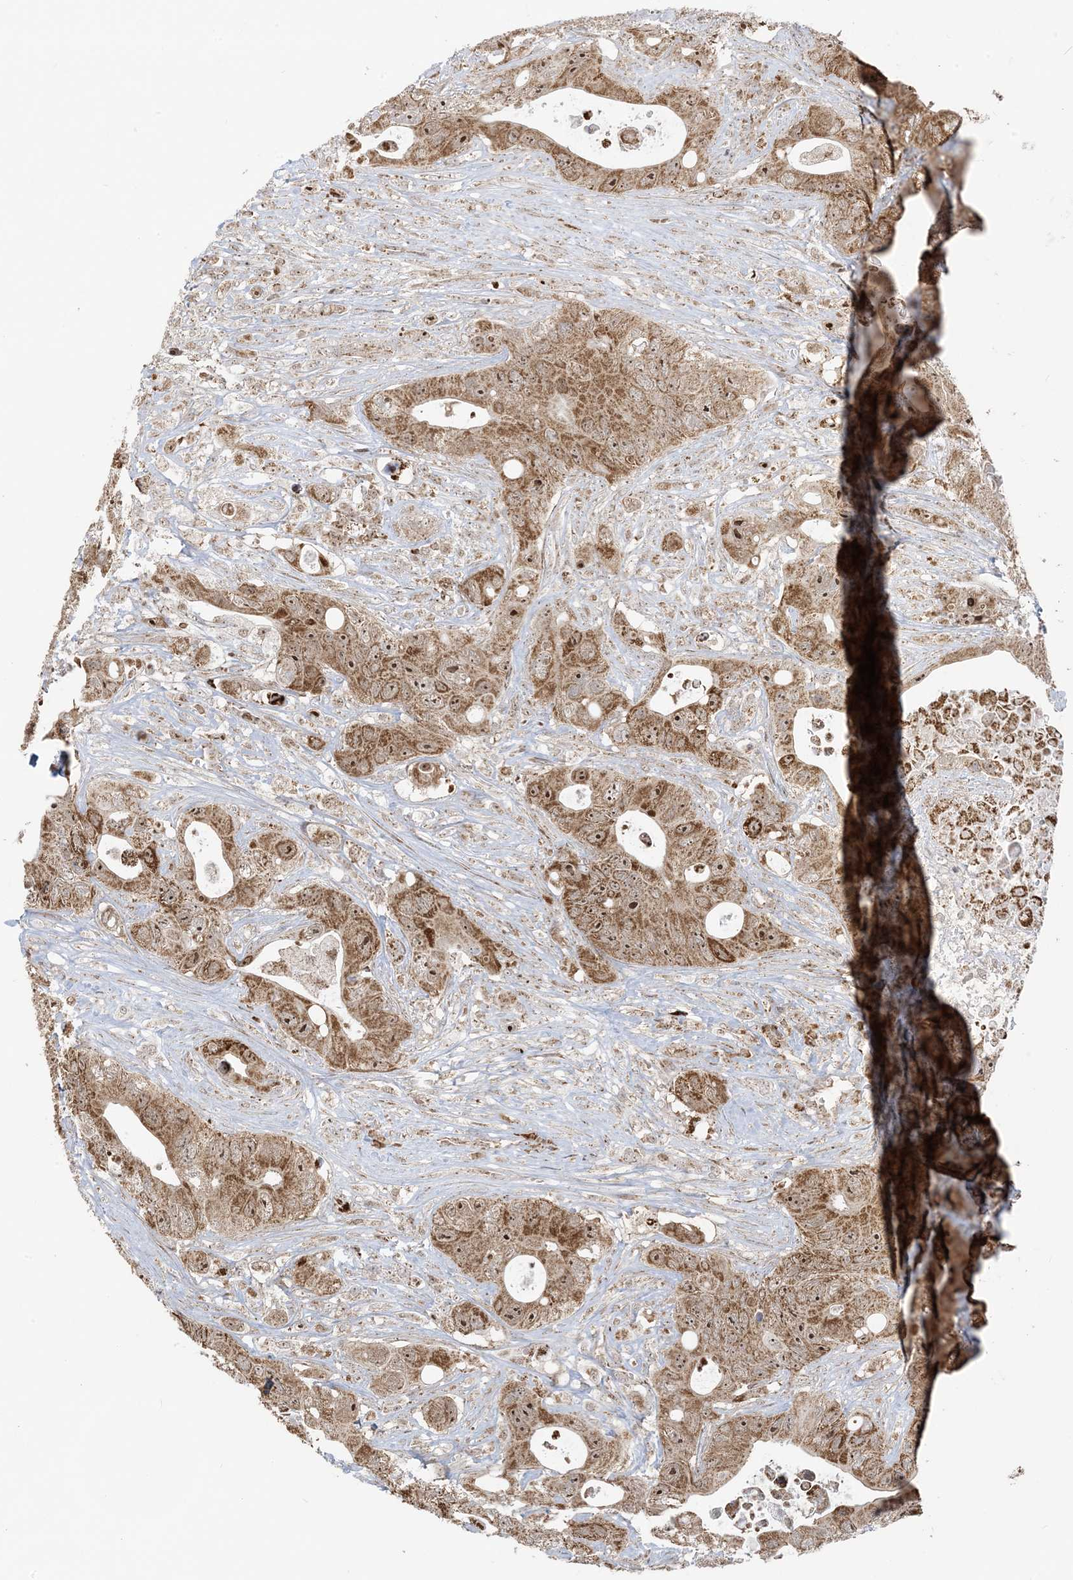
{"staining": {"intensity": "moderate", "quantity": ">75%", "location": "cytoplasmic/membranous,nuclear"}, "tissue": "colorectal cancer", "cell_type": "Tumor cells", "image_type": "cancer", "snomed": [{"axis": "morphology", "description": "Adenocarcinoma, NOS"}, {"axis": "topography", "description": "Colon"}], "caption": "Protein analysis of colorectal cancer tissue exhibits moderate cytoplasmic/membranous and nuclear expression in about >75% of tumor cells.", "gene": "MAPKBP1", "patient": {"sex": "female", "age": 46}}